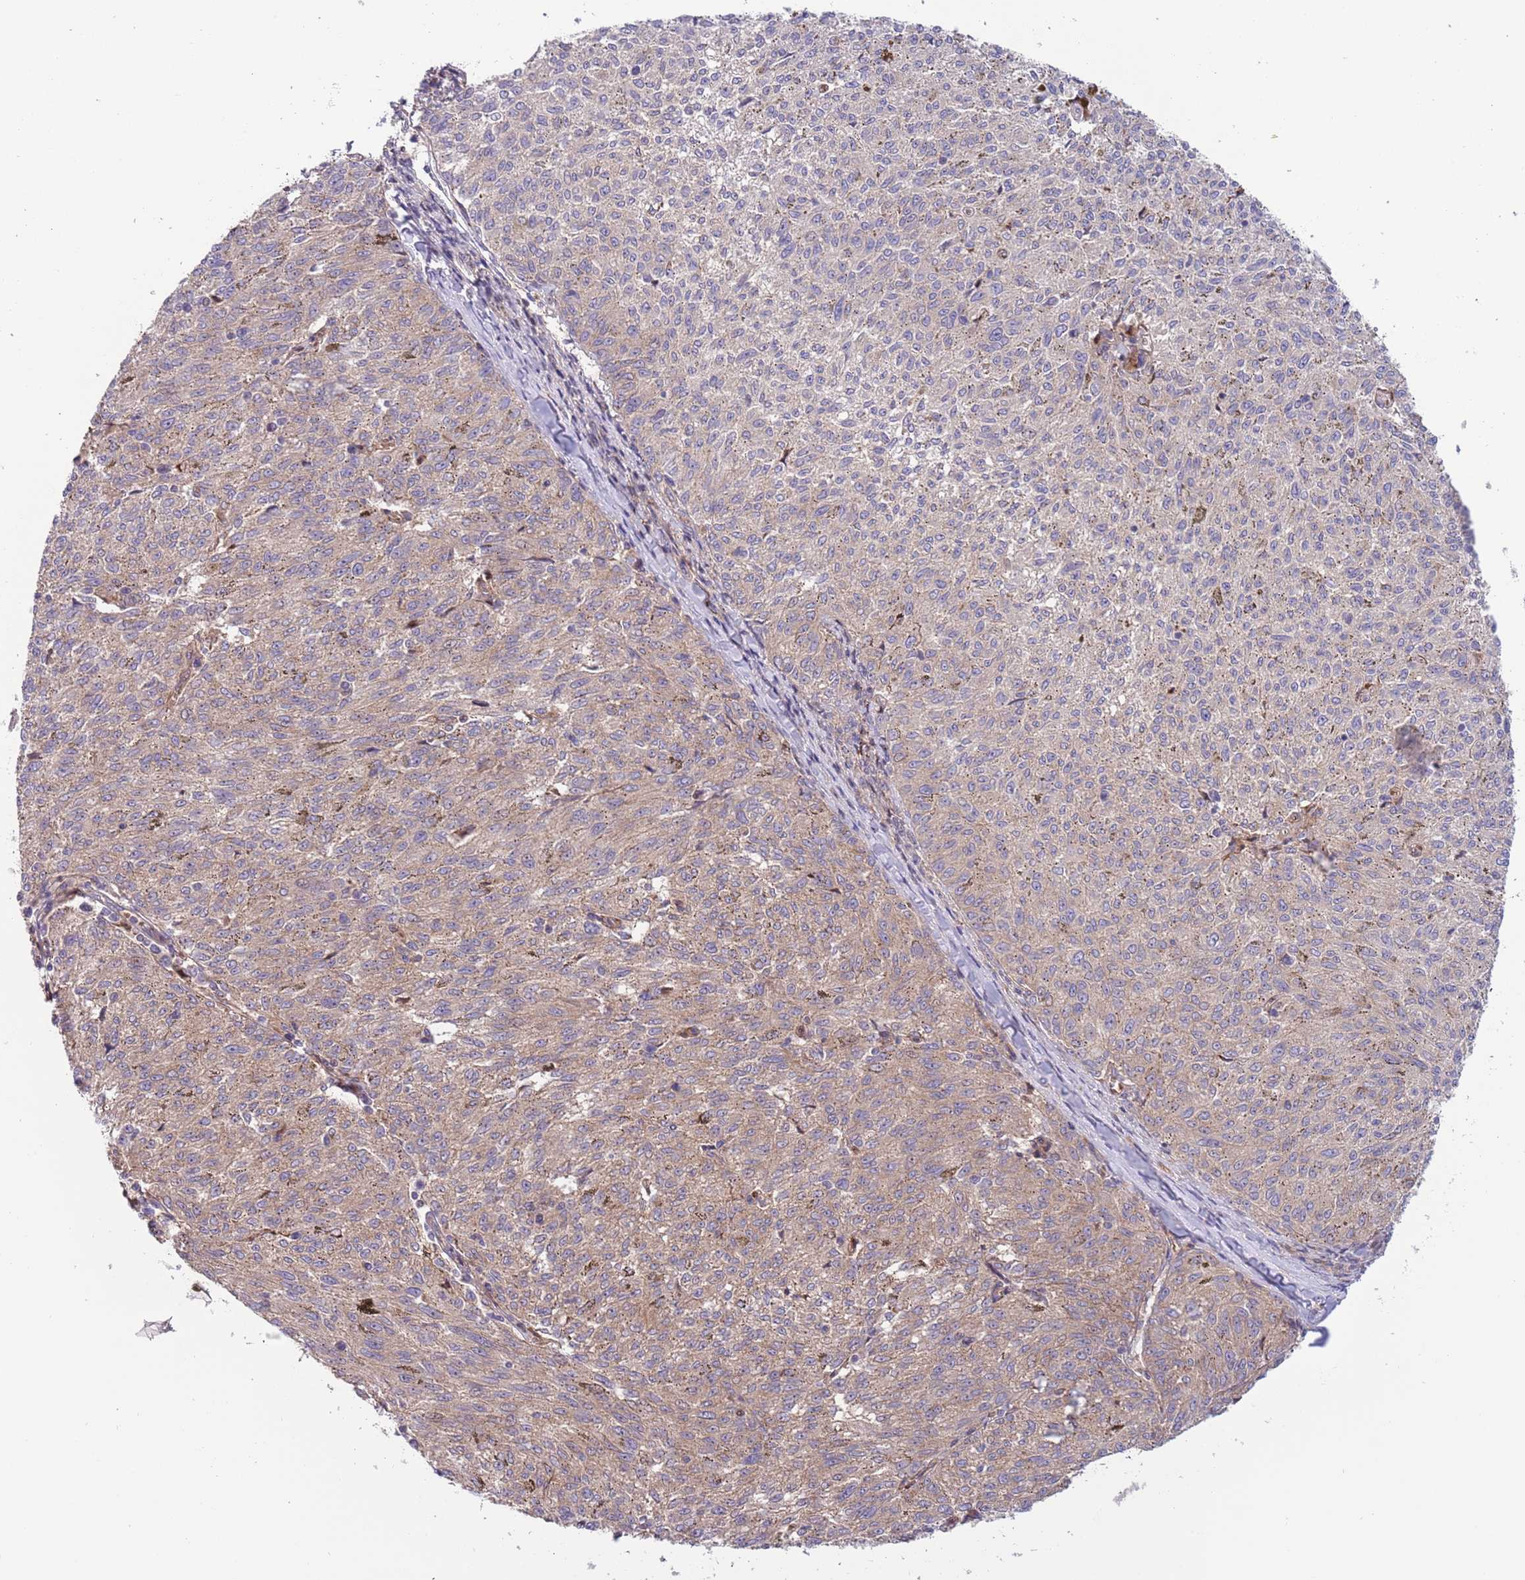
{"staining": {"intensity": "weak", "quantity": "<25%", "location": "cytoplasmic/membranous"}, "tissue": "melanoma", "cell_type": "Tumor cells", "image_type": "cancer", "snomed": [{"axis": "morphology", "description": "Malignant melanoma, NOS"}, {"axis": "topography", "description": "Skin"}], "caption": "Tumor cells show no significant positivity in malignant melanoma. Nuclei are stained in blue.", "gene": "ITGB6", "patient": {"sex": "female", "age": 72}}